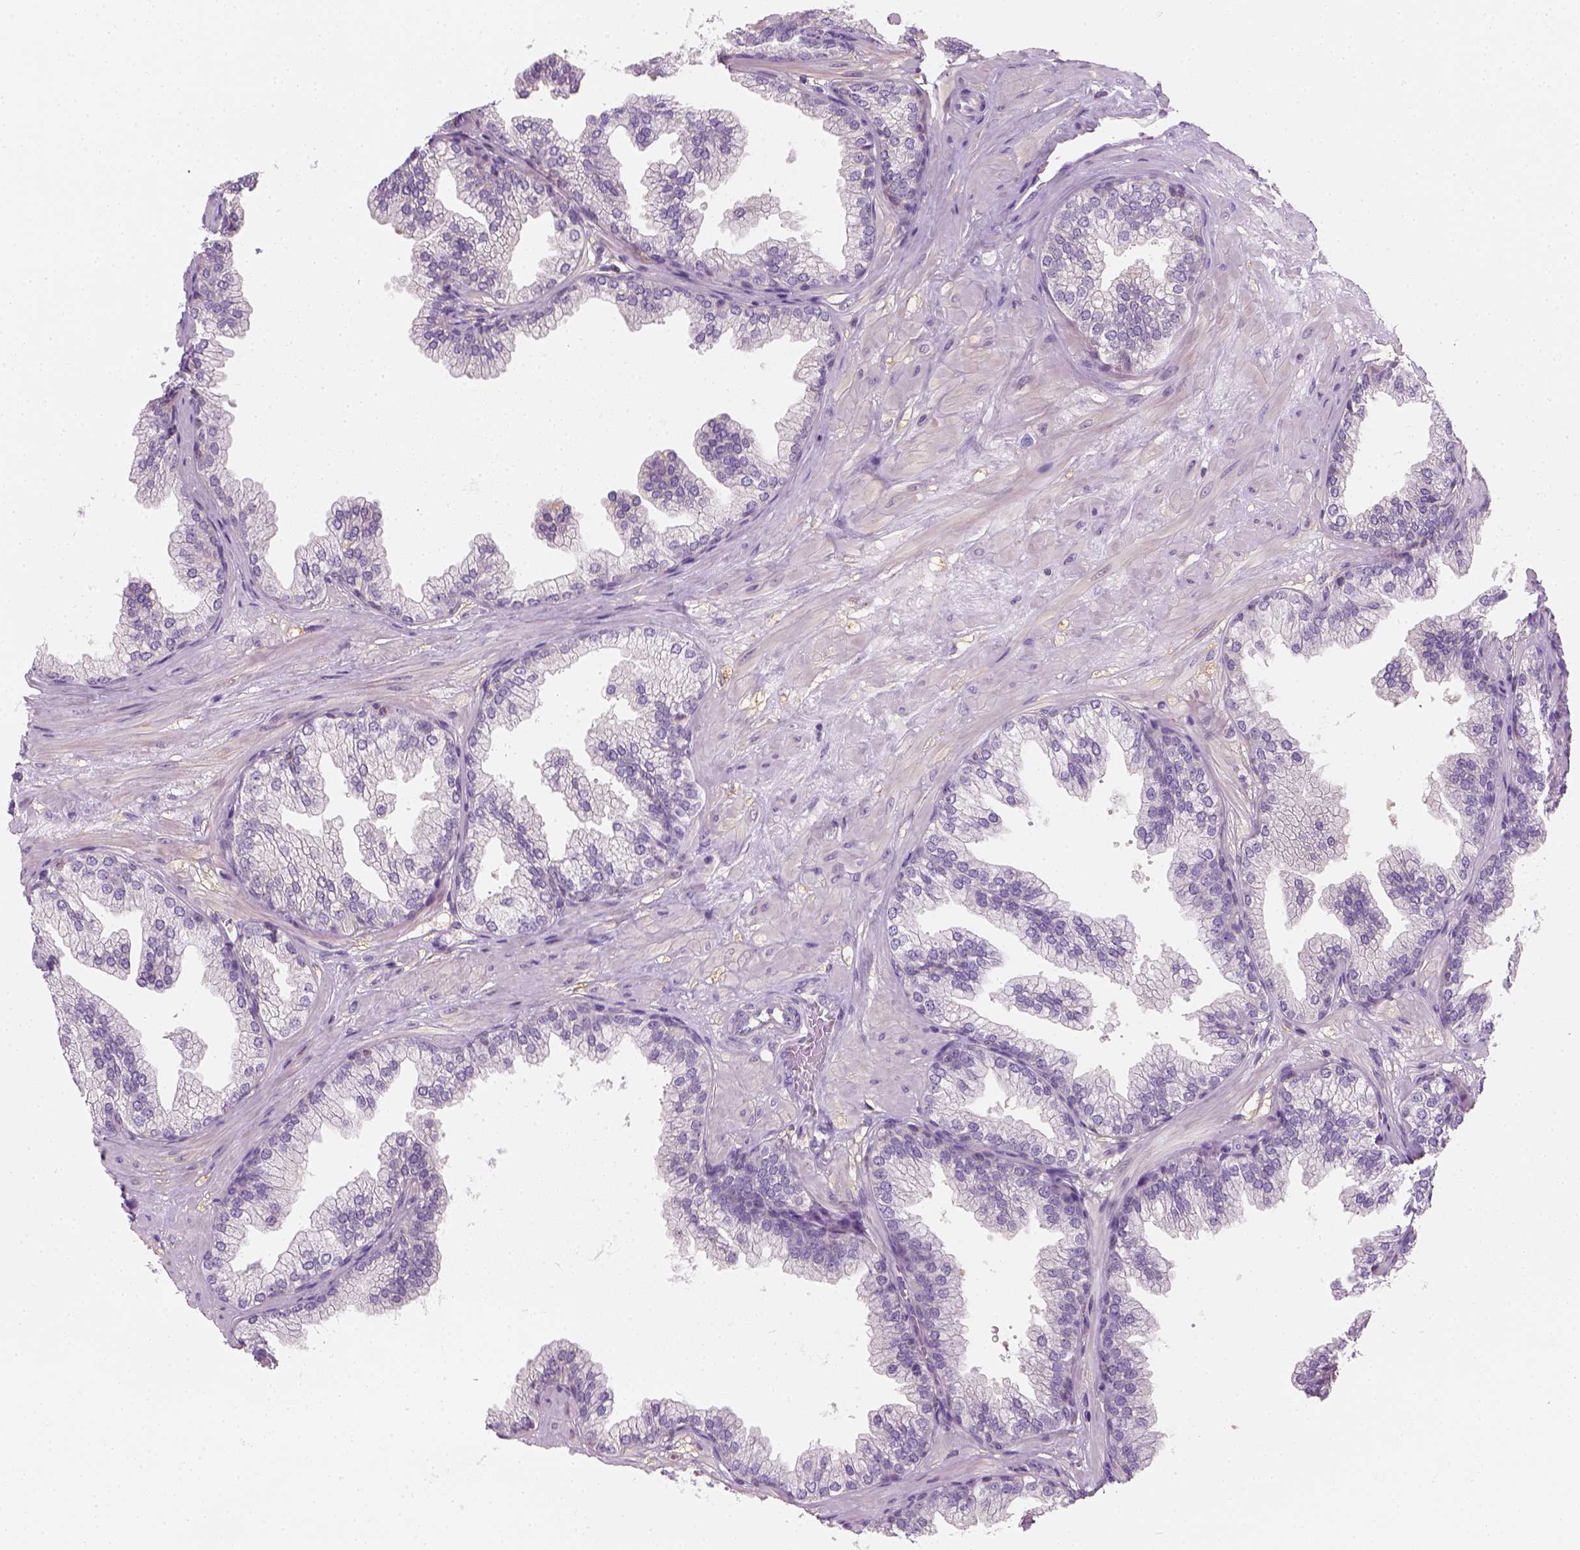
{"staining": {"intensity": "negative", "quantity": "none", "location": "none"}, "tissue": "prostate", "cell_type": "Glandular cells", "image_type": "normal", "snomed": [{"axis": "morphology", "description": "Normal tissue, NOS"}, {"axis": "topography", "description": "Prostate"}], "caption": "The photomicrograph displays no staining of glandular cells in unremarkable prostate.", "gene": "EPHB1", "patient": {"sex": "male", "age": 37}}